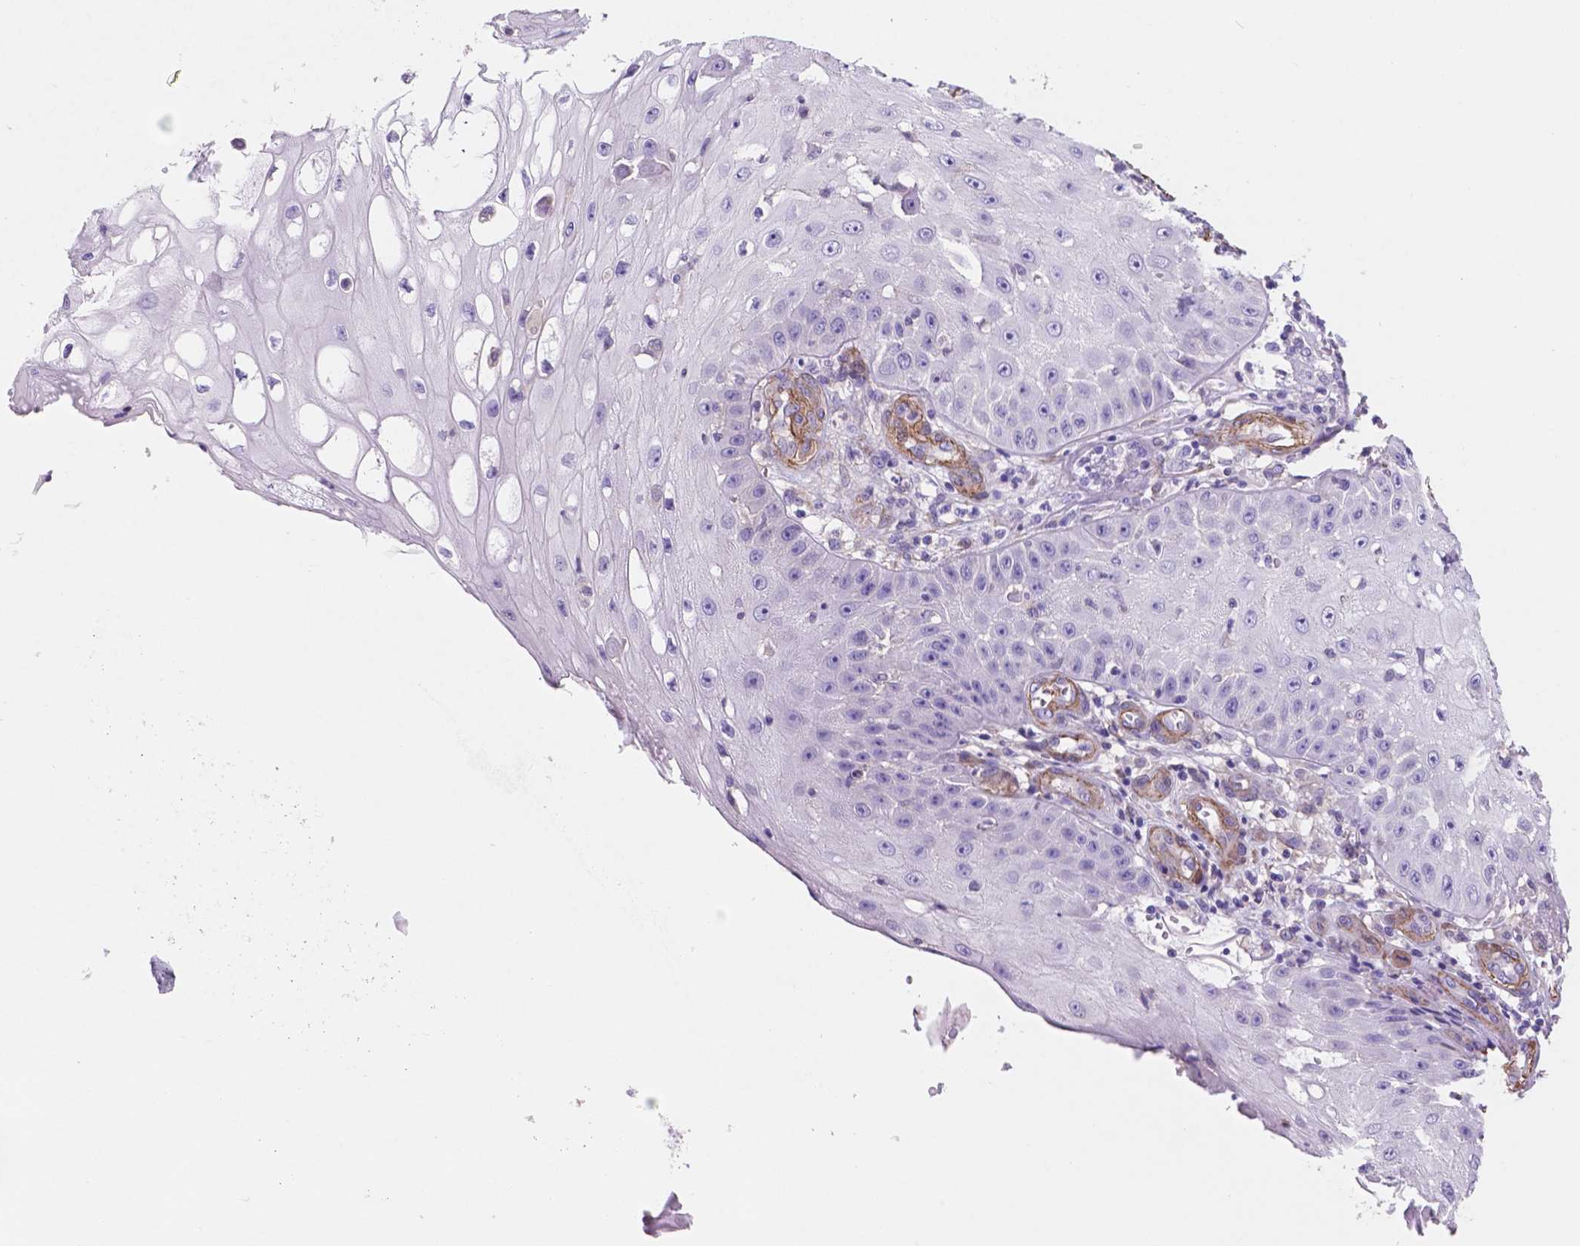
{"staining": {"intensity": "negative", "quantity": "none", "location": "none"}, "tissue": "skin cancer", "cell_type": "Tumor cells", "image_type": "cancer", "snomed": [{"axis": "morphology", "description": "Squamous cell carcinoma, NOS"}, {"axis": "topography", "description": "Skin"}], "caption": "The micrograph displays no staining of tumor cells in squamous cell carcinoma (skin).", "gene": "TOR2A", "patient": {"sex": "male", "age": 70}}